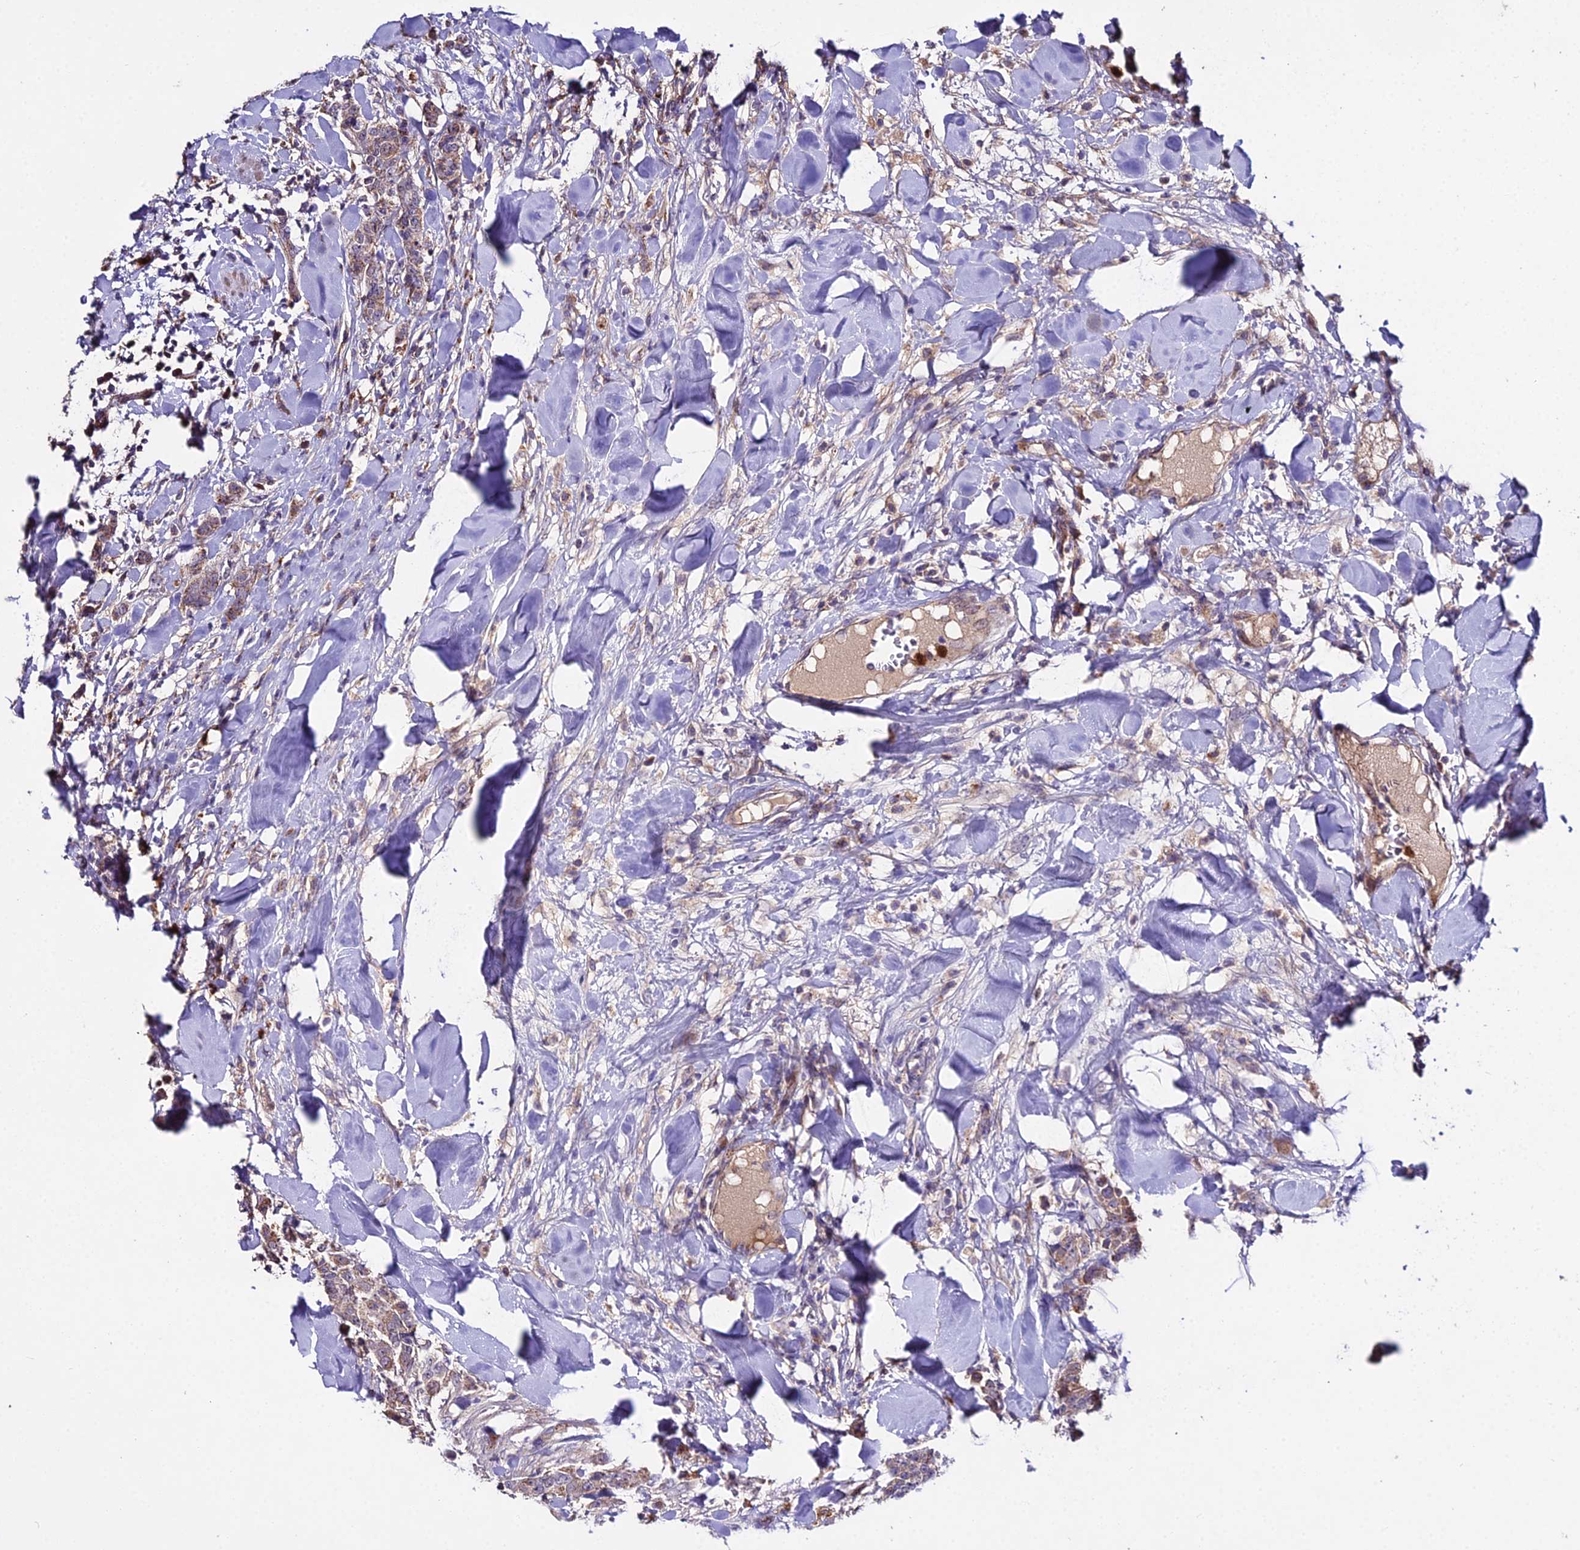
{"staining": {"intensity": "weak", "quantity": "25%-75%", "location": "cytoplasmic/membranous"}, "tissue": "breast cancer", "cell_type": "Tumor cells", "image_type": "cancer", "snomed": [{"axis": "morphology", "description": "Duct carcinoma"}, {"axis": "topography", "description": "Breast"}], "caption": "Breast cancer was stained to show a protein in brown. There is low levels of weak cytoplasmic/membranous expression in approximately 25%-75% of tumor cells.", "gene": "EID2", "patient": {"sex": "female", "age": 40}}